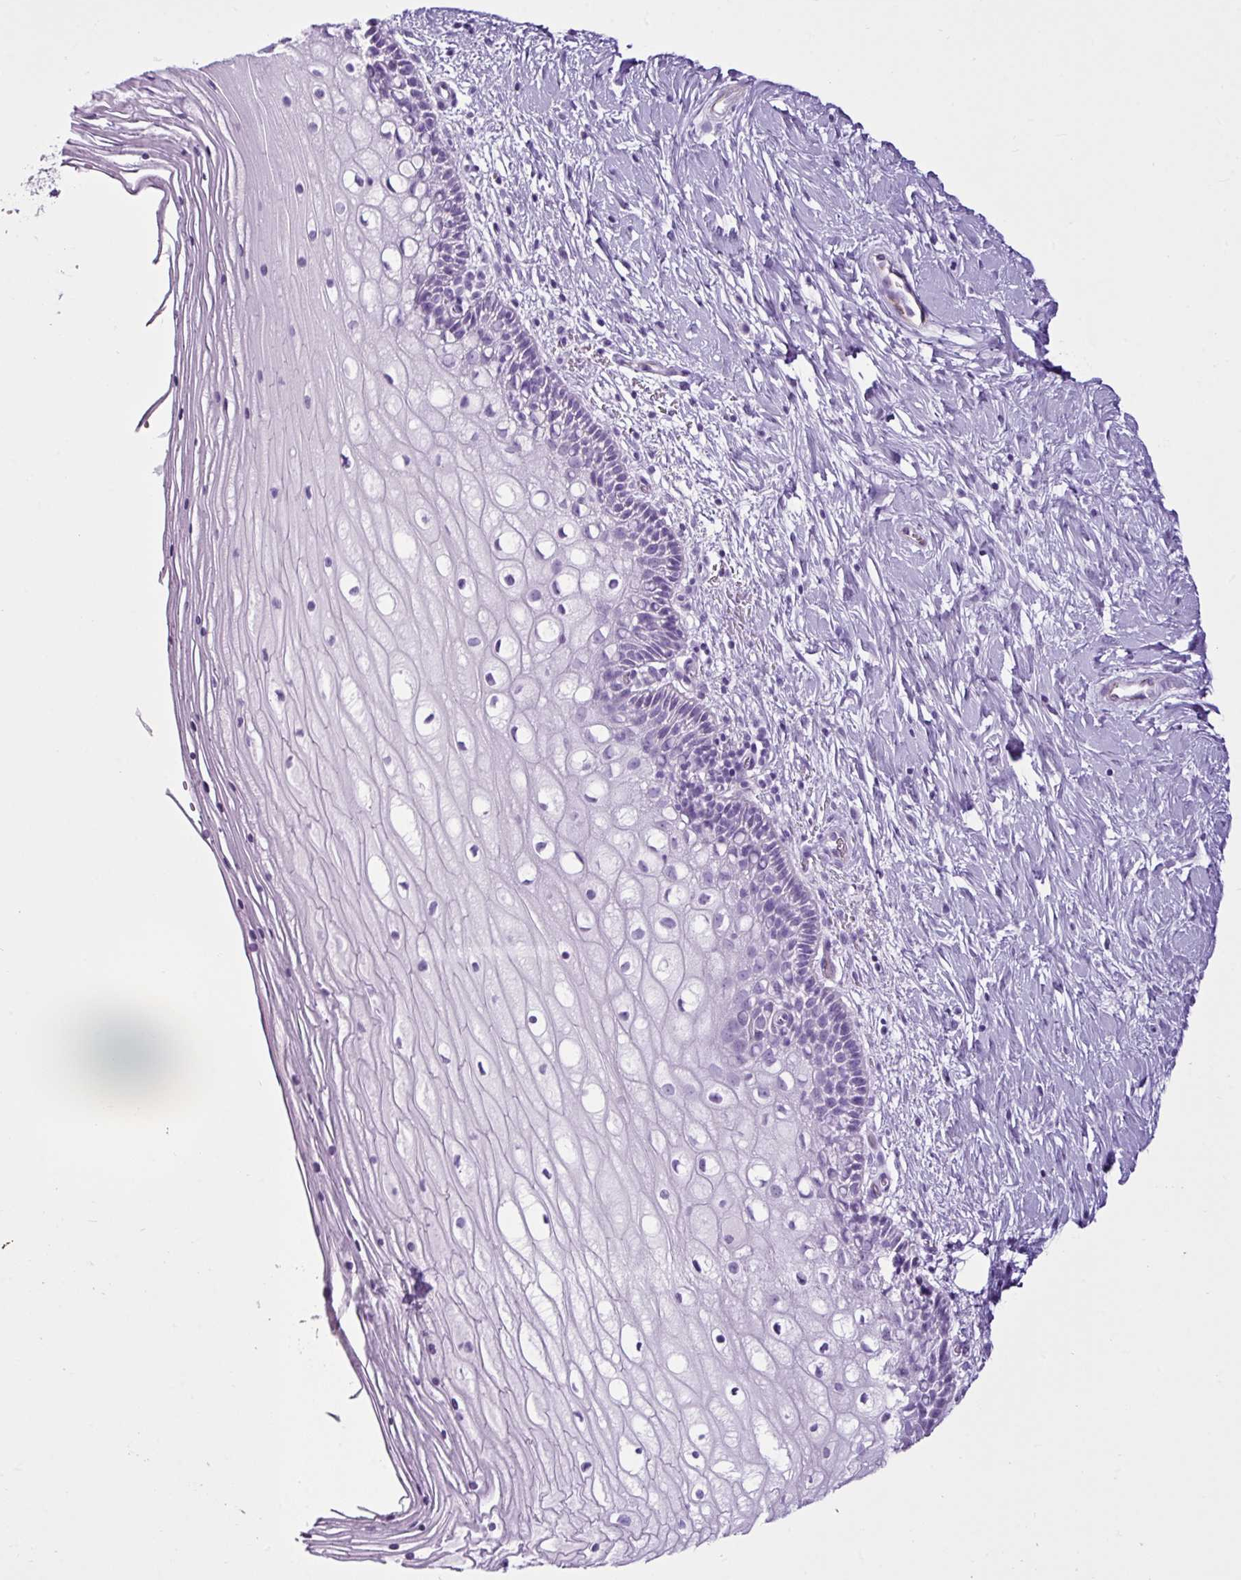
{"staining": {"intensity": "negative", "quantity": "none", "location": "none"}, "tissue": "cervix", "cell_type": "Glandular cells", "image_type": "normal", "snomed": [{"axis": "morphology", "description": "Normal tissue, NOS"}, {"axis": "topography", "description": "Cervix"}], "caption": "Image shows no protein staining in glandular cells of normal cervix.", "gene": "LILRB4", "patient": {"sex": "female", "age": 36}}